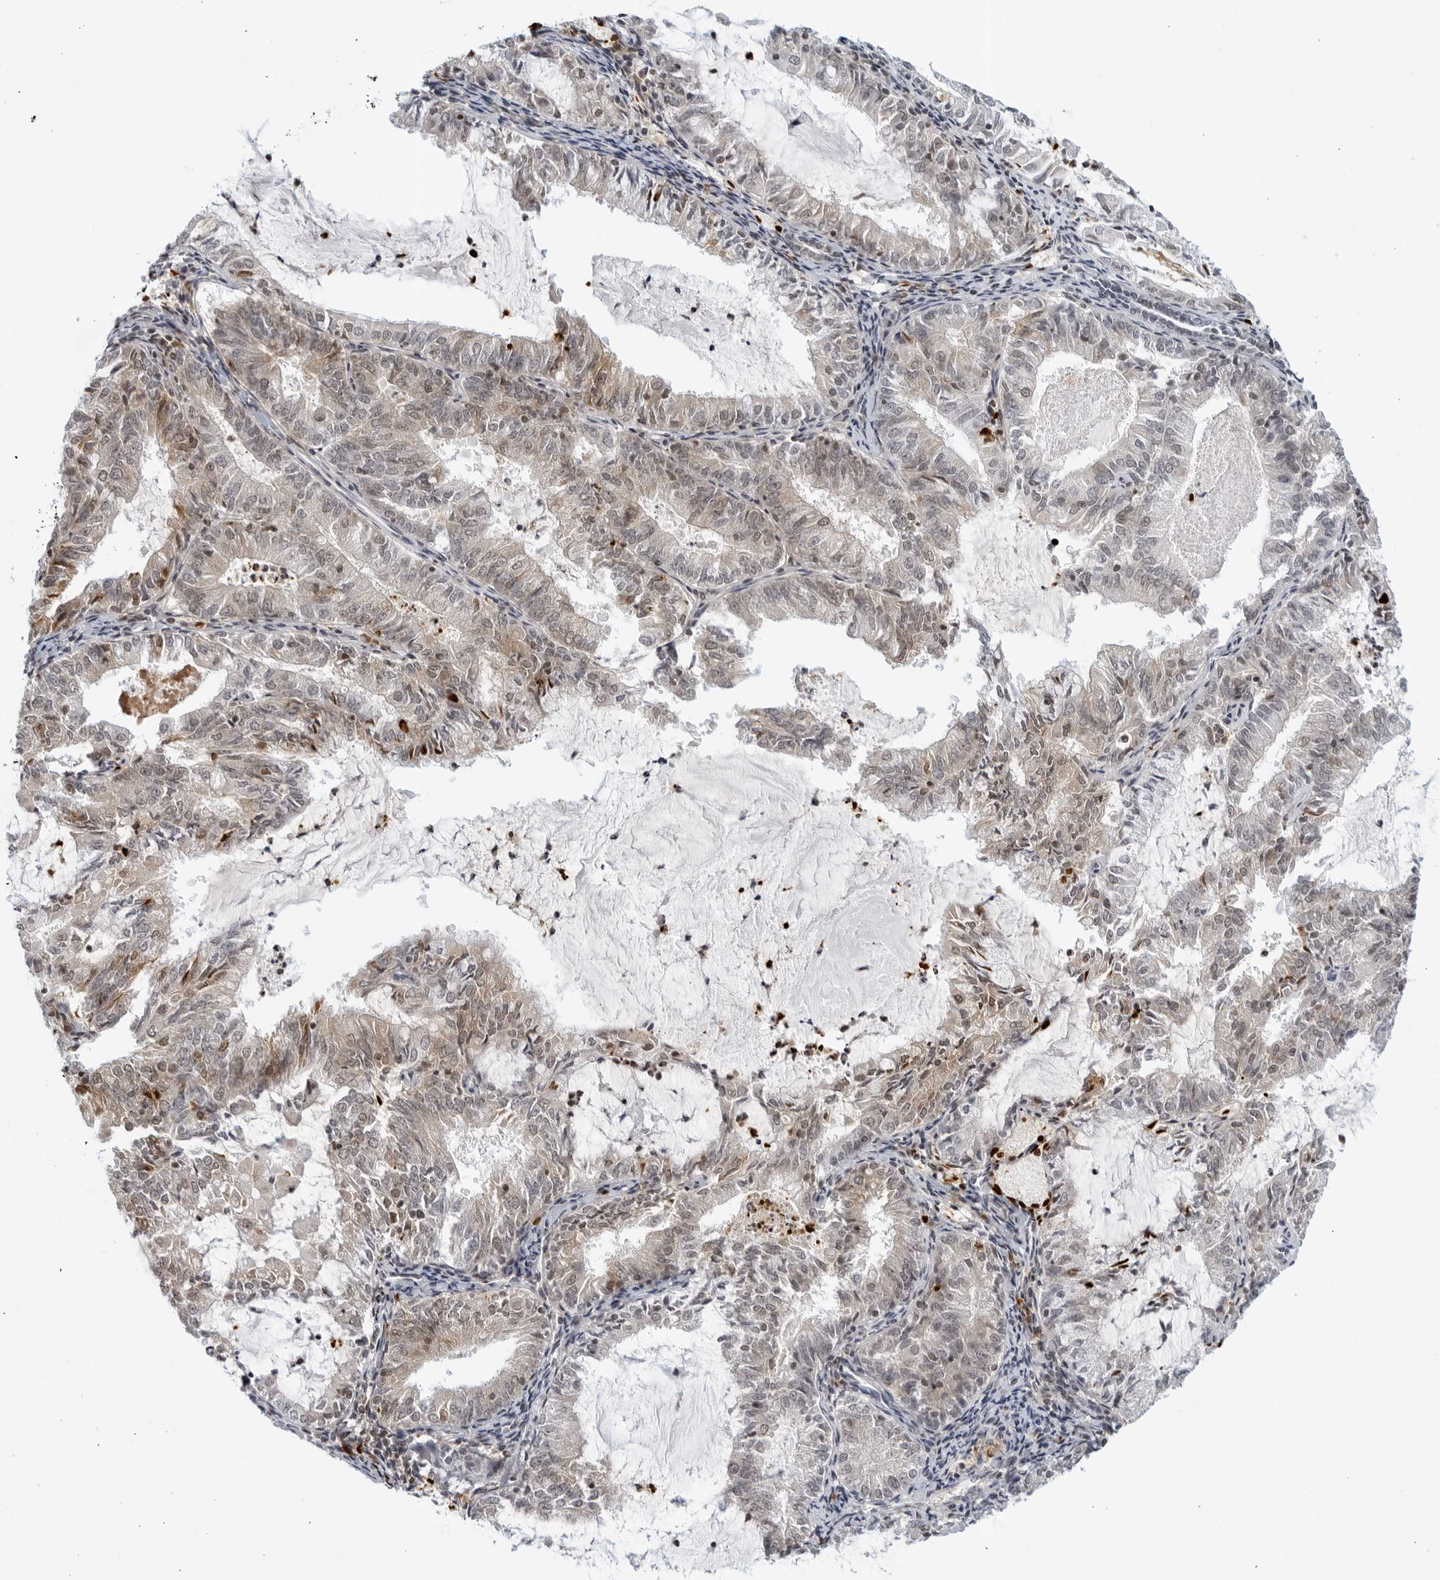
{"staining": {"intensity": "weak", "quantity": "25%-75%", "location": "cytoplasmic/membranous,nuclear"}, "tissue": "endometrial cancer", "cell_type": "Tumor cells", "image_type": "cancer", "snomed": [{"axis": "morphology", "description": "Adenocarcinoma, NOS"}, {"axis": "topography", "description": "Endometrium"}], "caption": "Protein expression analysis of endometrial cancer reveals weak cytoplasmic/membranous and nuclear staining in approximately 25%-75% of tumor cells. The staining was performed using DAB (3,3'-diaminobenzidine) to visualize the protein expression in brown, while the nuclei were stained in blue with hematoxylin (Magnification: 20x).", "gene": "CC2D1B", "patient": {"sex": "female", "age": 57}}